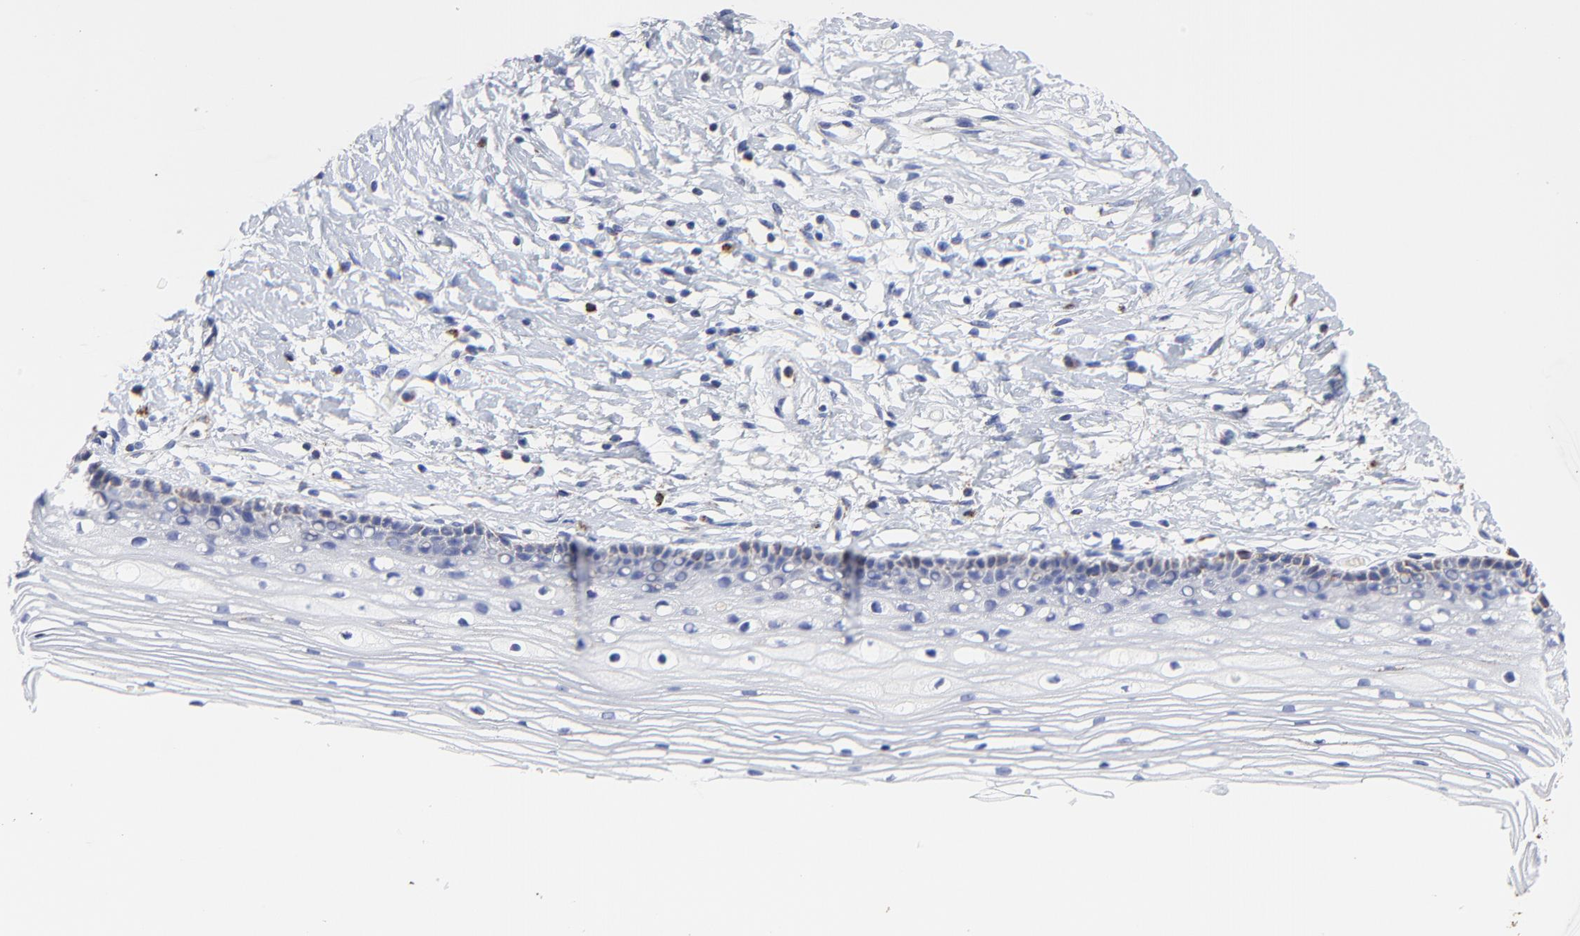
{"staining": {"intensity": "weak", "quantity": ">75%", "location": "cytoplasmic/membranous"}, "tissue": "cervix", "cell_type": "Glandular cells", "image_type": "normal", "snomed": [{"axis": "morphology", "description": "Normal tissue, NOS"}, {"axis": "topography", "description": "Cervix"}], "caption": "Immunohistochemical staining of benign human cervix displays >75% levels of weak cytoplasmic/membranous protein expression in approximately >75% of glandular cells.", "gene": "PINK1", "patient": {"sex": "female", "age": 77}}